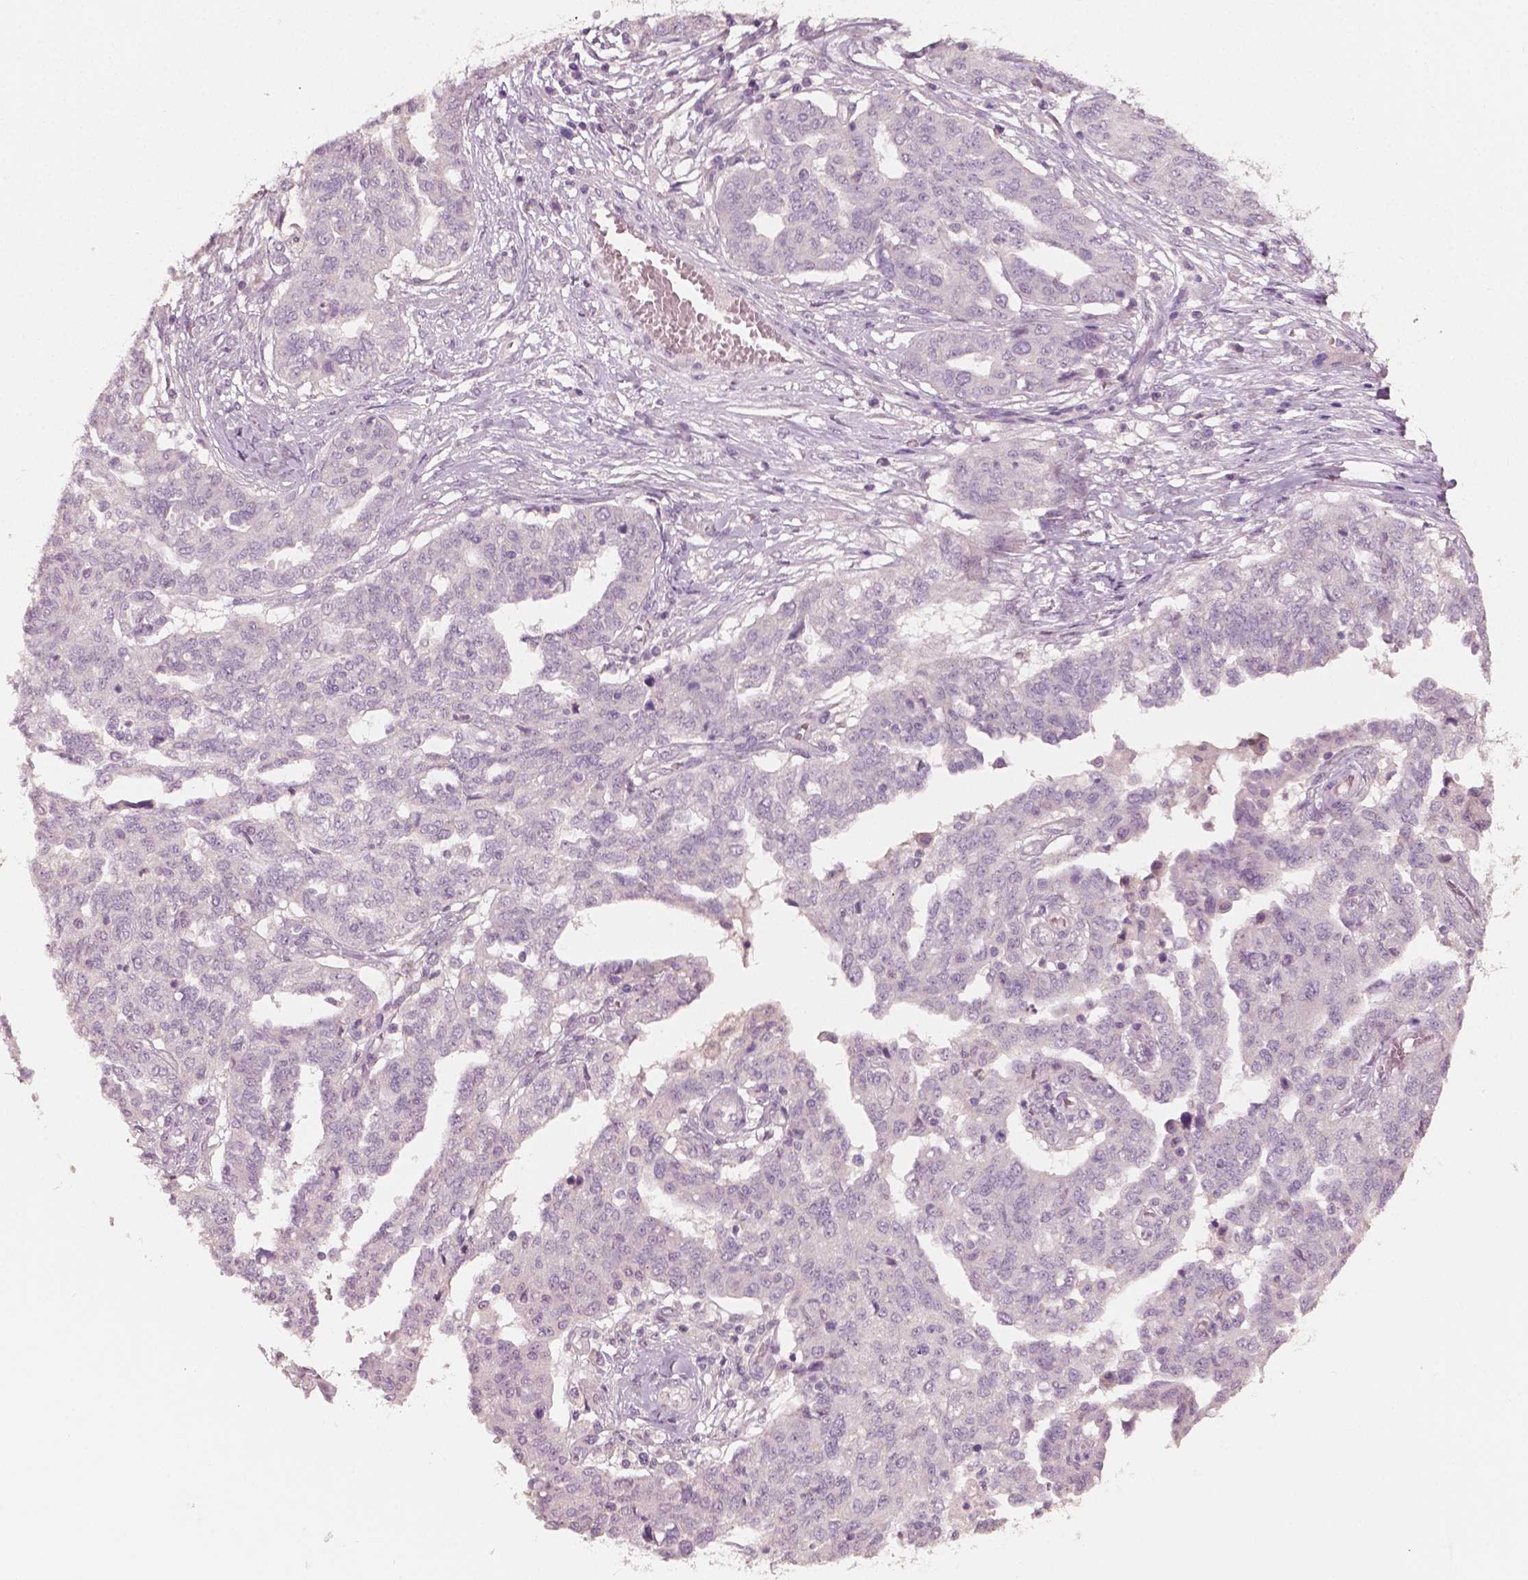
{"staining": {"intensity": "negative", "quantity": "none", "location": "none"}, "tissue": "ovarian cancer", "cell_type": "Tumor cells", "image_type": "cancer", "snomed": [{"axis": "morphology", "description": "Cystadenocarcinoma, serous, NOS"}, {"axis": "topography", "description": "Ovary"}], "caption": "This histopathology image is of ovarian cancer stained with immunohistochemistry to label a protein in brown with the nuclei are counter-stained blue. There is no staining in tumor cells.", "gene": "PLA2R1", "patient": {"sex": "female", "age": 67}}